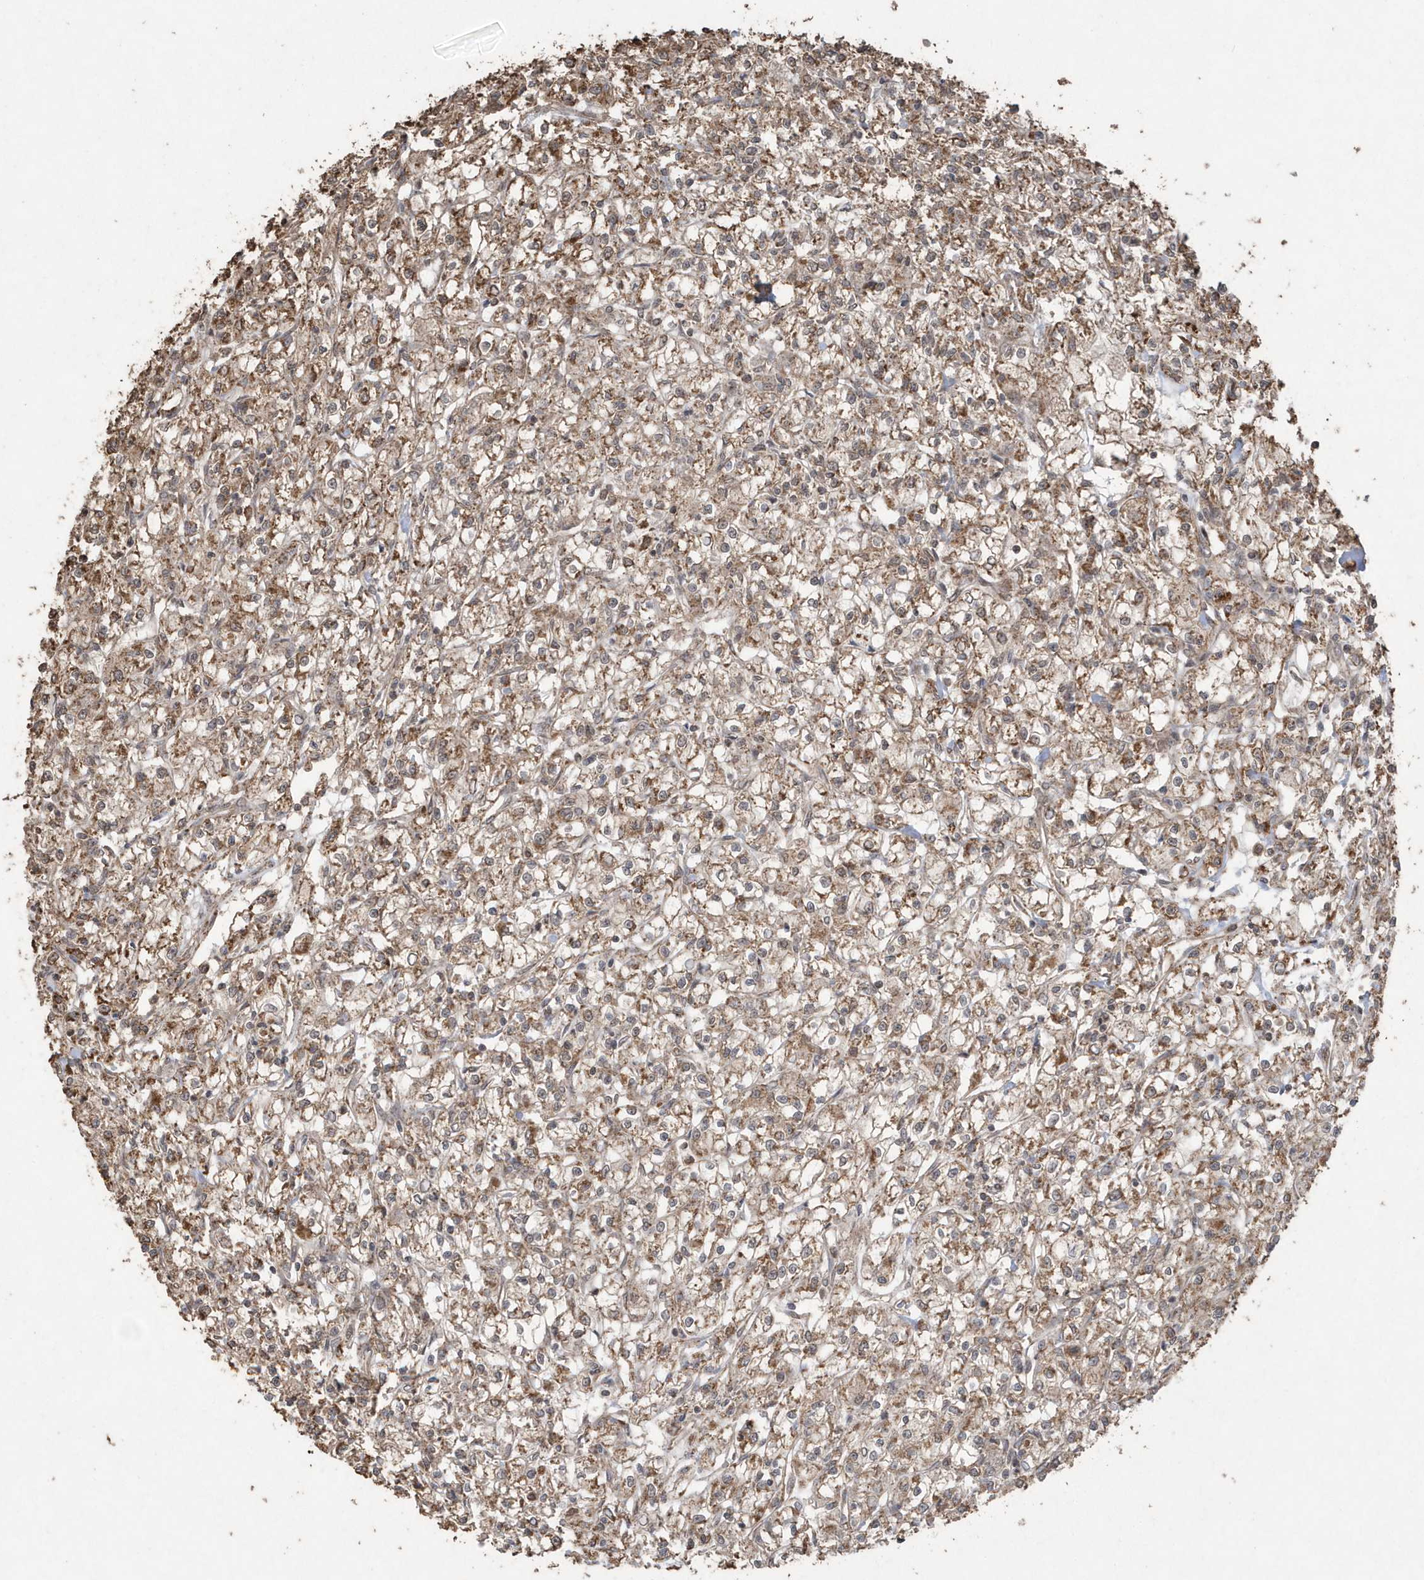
{"staining": {"intensity": "moderate", "quantity": ">75%", "location": "cytoplasmic/membranous"}, "tissue": "renal cancer", "cell_type": "Tumor cells", "image_type": "cancer", "snomed": [{"axis": "morphology", "description": "Adenocarcinoma, NOS"}, {"axis": "topography", "description": "Kidney"}], "caption": "Tumor cells demonstrate medium levels of moderate cytoplasmic/membranous staining in approximately >75% of cells in renal adenocarcinoma. The staining was performed using DAB (3,3'-diaminobenzidine), with brown indicating positive protein expression. Nuclei are stained blue with hematoxylin.", "gene": "PAXBP1", "patient": {"sex": "female", "age": 59}}